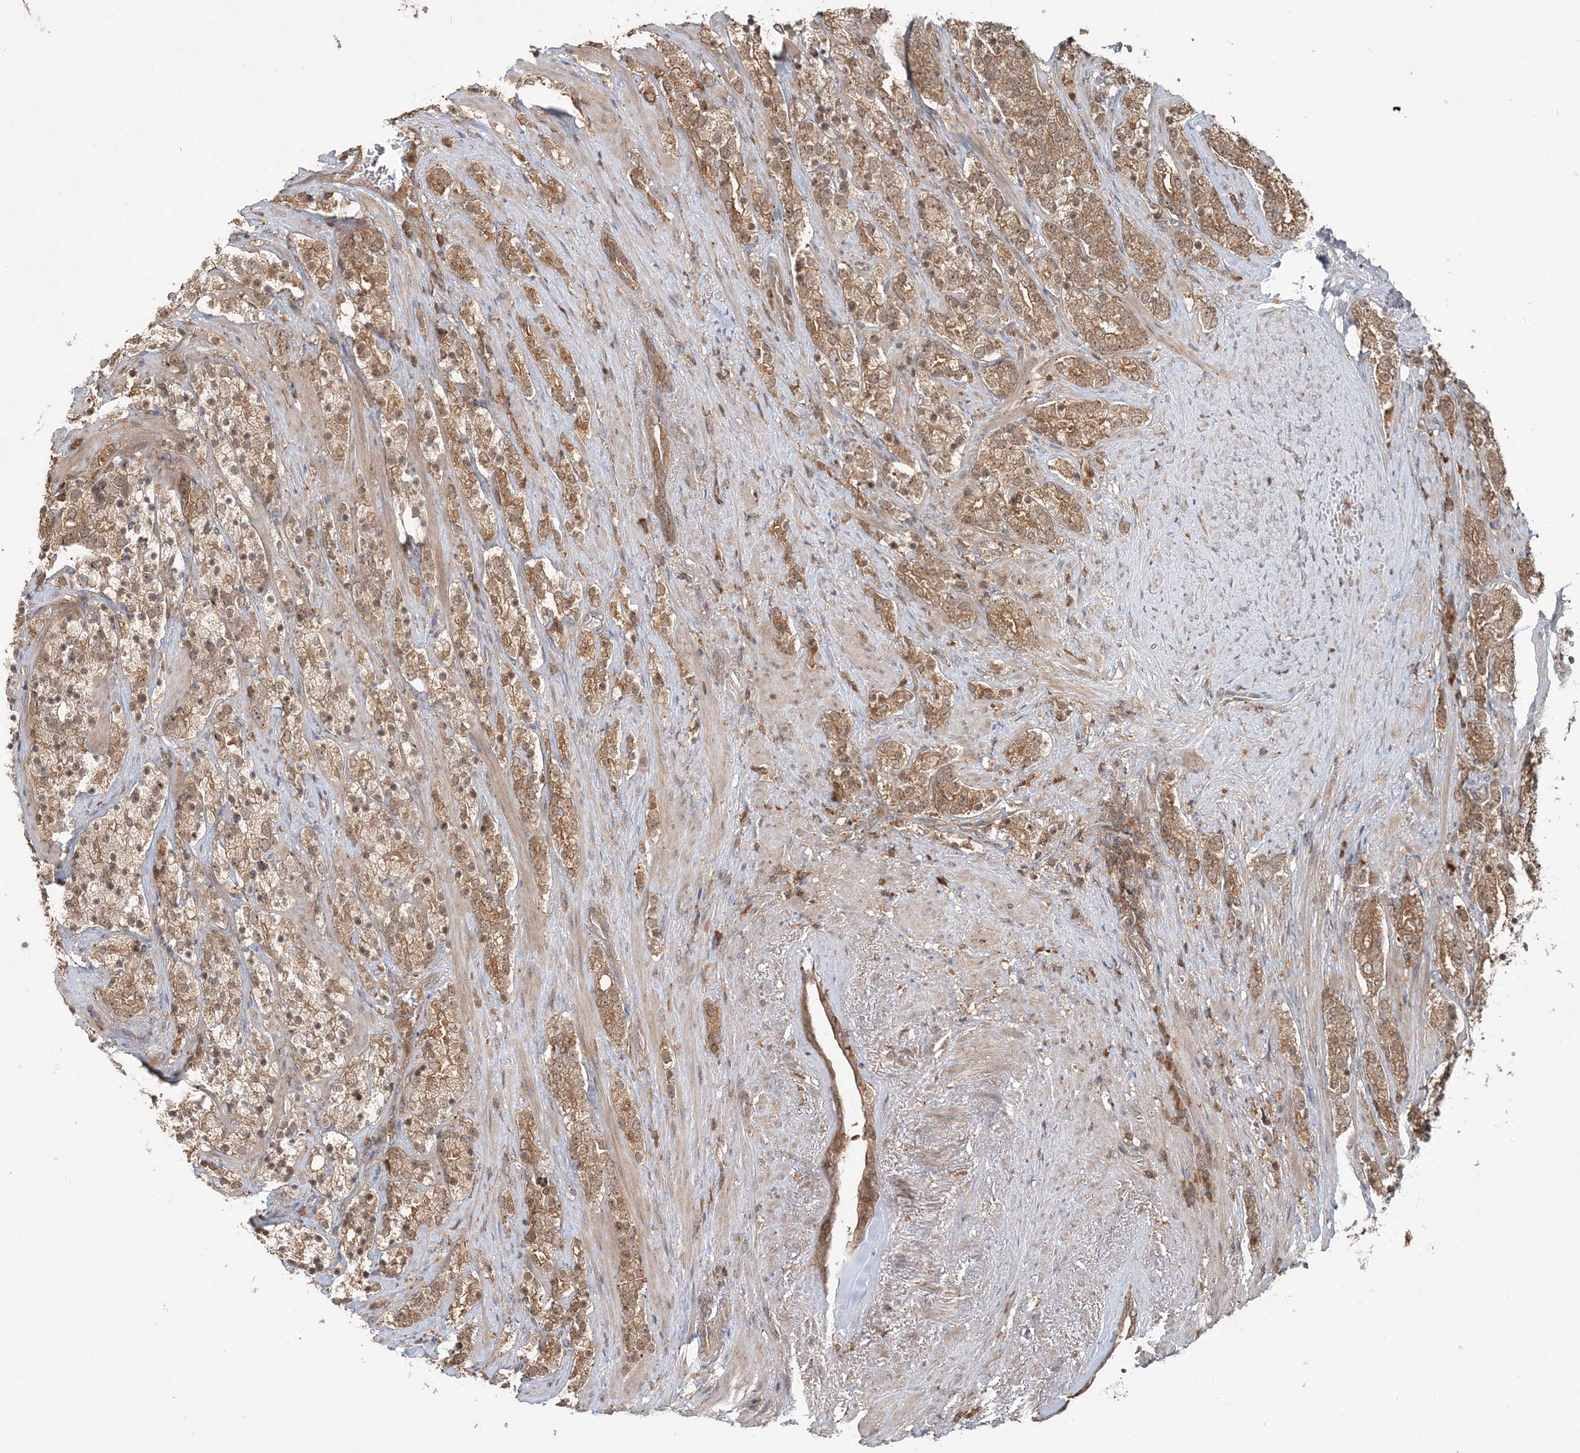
{"staining": {"intensity": "moderate", "quantity": ">75%", "location": "cytoplasmic/membranous,nuclear"}, "tissue": "prostate cancer", "cell_type": "Tumor cells", "image_type": "cancer", "snomed": [{"axis": "morphology", "description": "Adenocarcinoma, High grade"}, {"axis": "topography", "description": "Prostate"}], "caption": "This photomicrograph displays IHC staining of human prostate cancer, with medium moderate cytoplasmic/membranous and nuclear expression in approximately >75% of tumor cells.", "gene": "CAB39", "patient": {"sex": "male", "age": 71}}